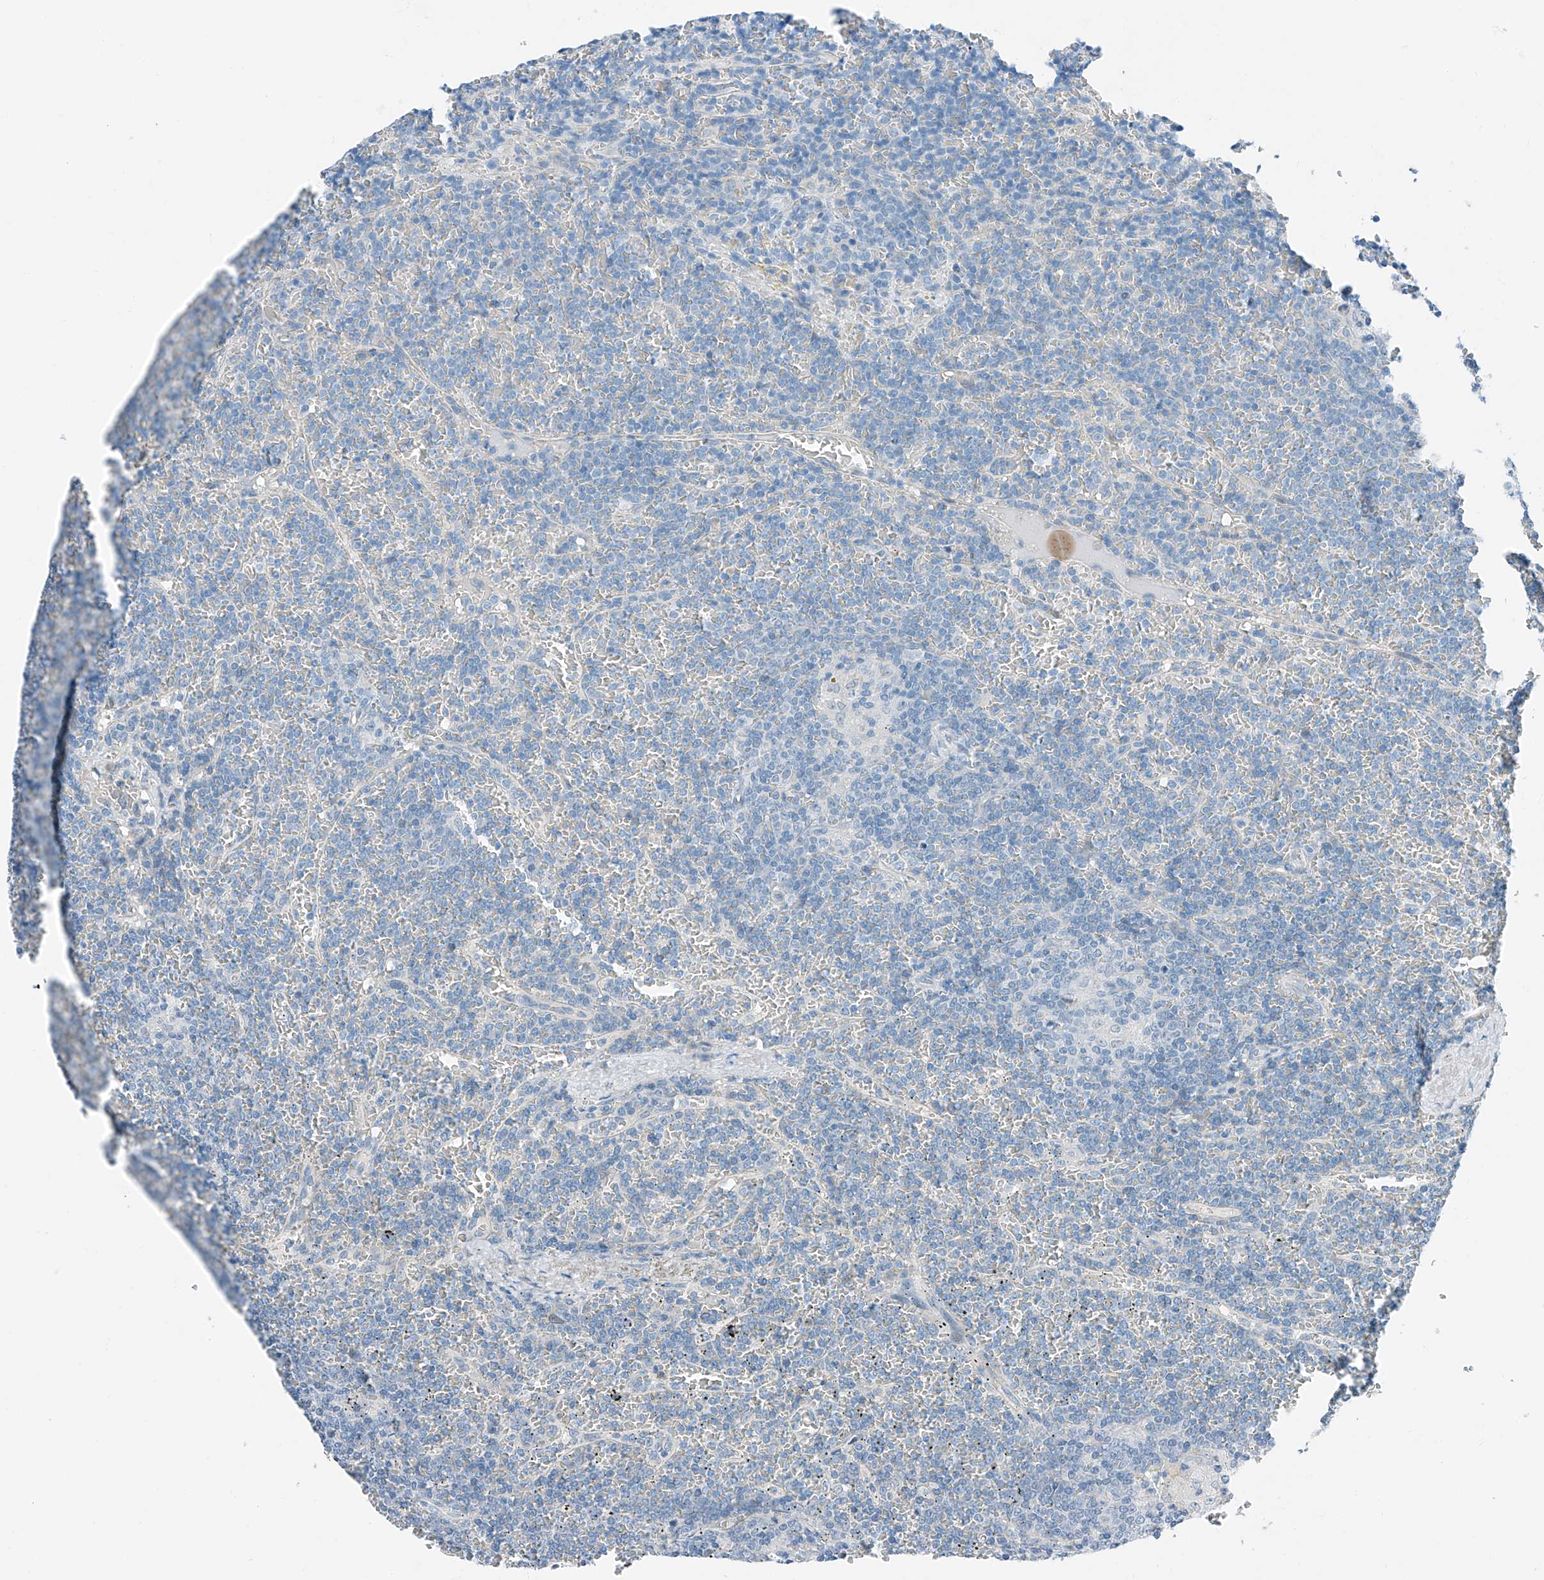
{"staining": {"intensity": "negative", "quantity": "none", "location": "none"}, "tissue": "lymphoma", "cell_type": "Tumor cells", "image_type": "cancer", "snomed": [{"axis": "morphology", "description": "Malignant lymphoma, non-Hodgkin's type, Low grade"}, {"axis": "topography", "description": "Spleen"}], "caption": "A high-resolution micrograph shows immunohistochemistry staining of lymphoma, which demonstrates no significant expression in tumor cells.", "gene": "MDGA1", "patient": {"sex": "female", "age": 19}}